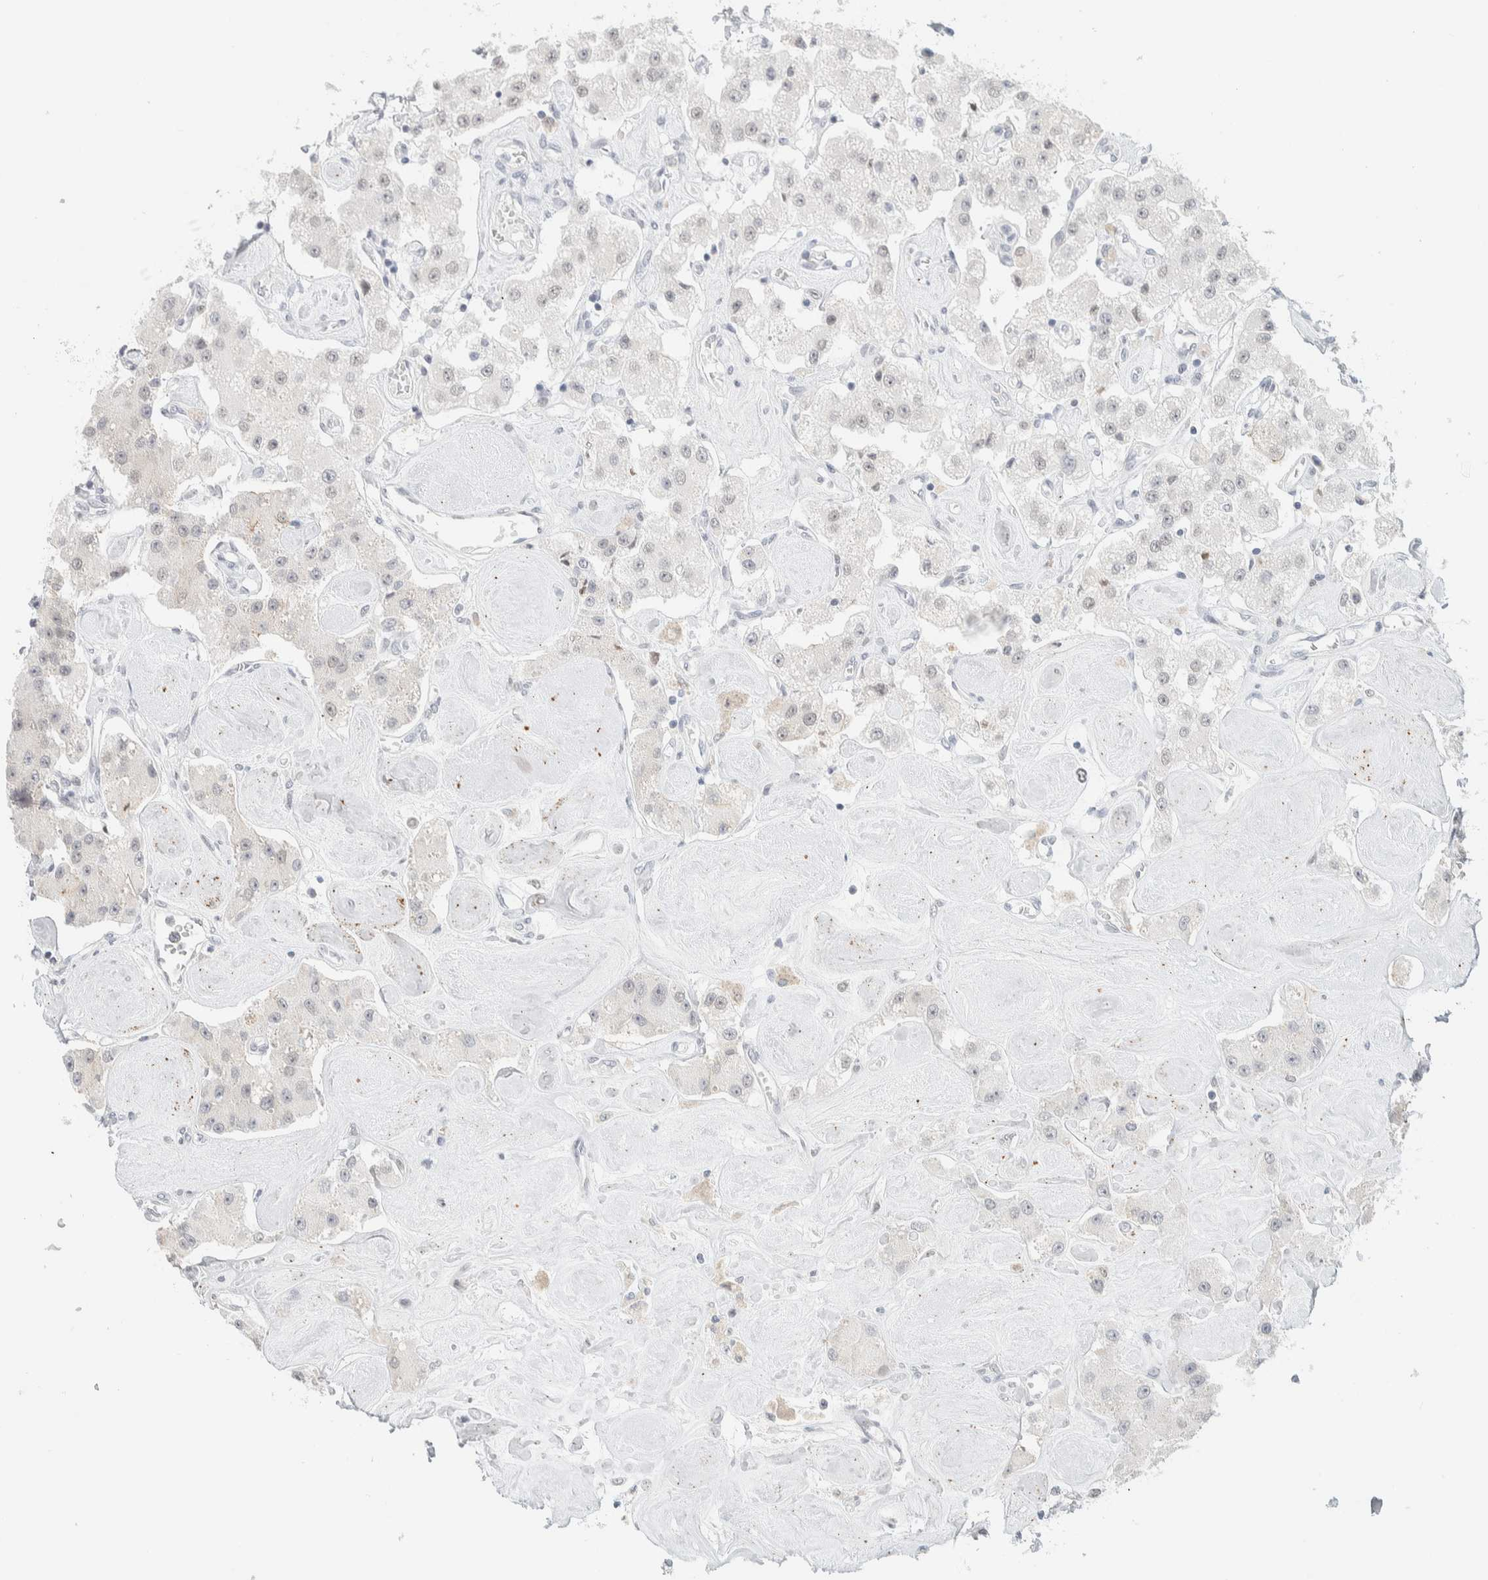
{"staining": {"intensity": "moderate", "quantity": "<25%", "location": "cytoplasmic/membranous"}, "tissue": "carcinoid", "cell_type": "Tumor cells", "image_type": "cancer", "snomed": [{"axis": "morphology", "description": "Carcinoid, malignant, NOS"}, {"axis": "topography", "description": "Pancreas"}], "caption": "Carcinoid tissue exhibits moderate cytoplasmic/membranous positivity in approximately <25% of tumor cells Using DAB (3,3'-diaminobenzidine) (brown) and hematoxylin (blue) stains, captured at high magnification using brightfield microscopy.", "gene": "CDH17", "patient": {"sex": "male", "age": 41}}